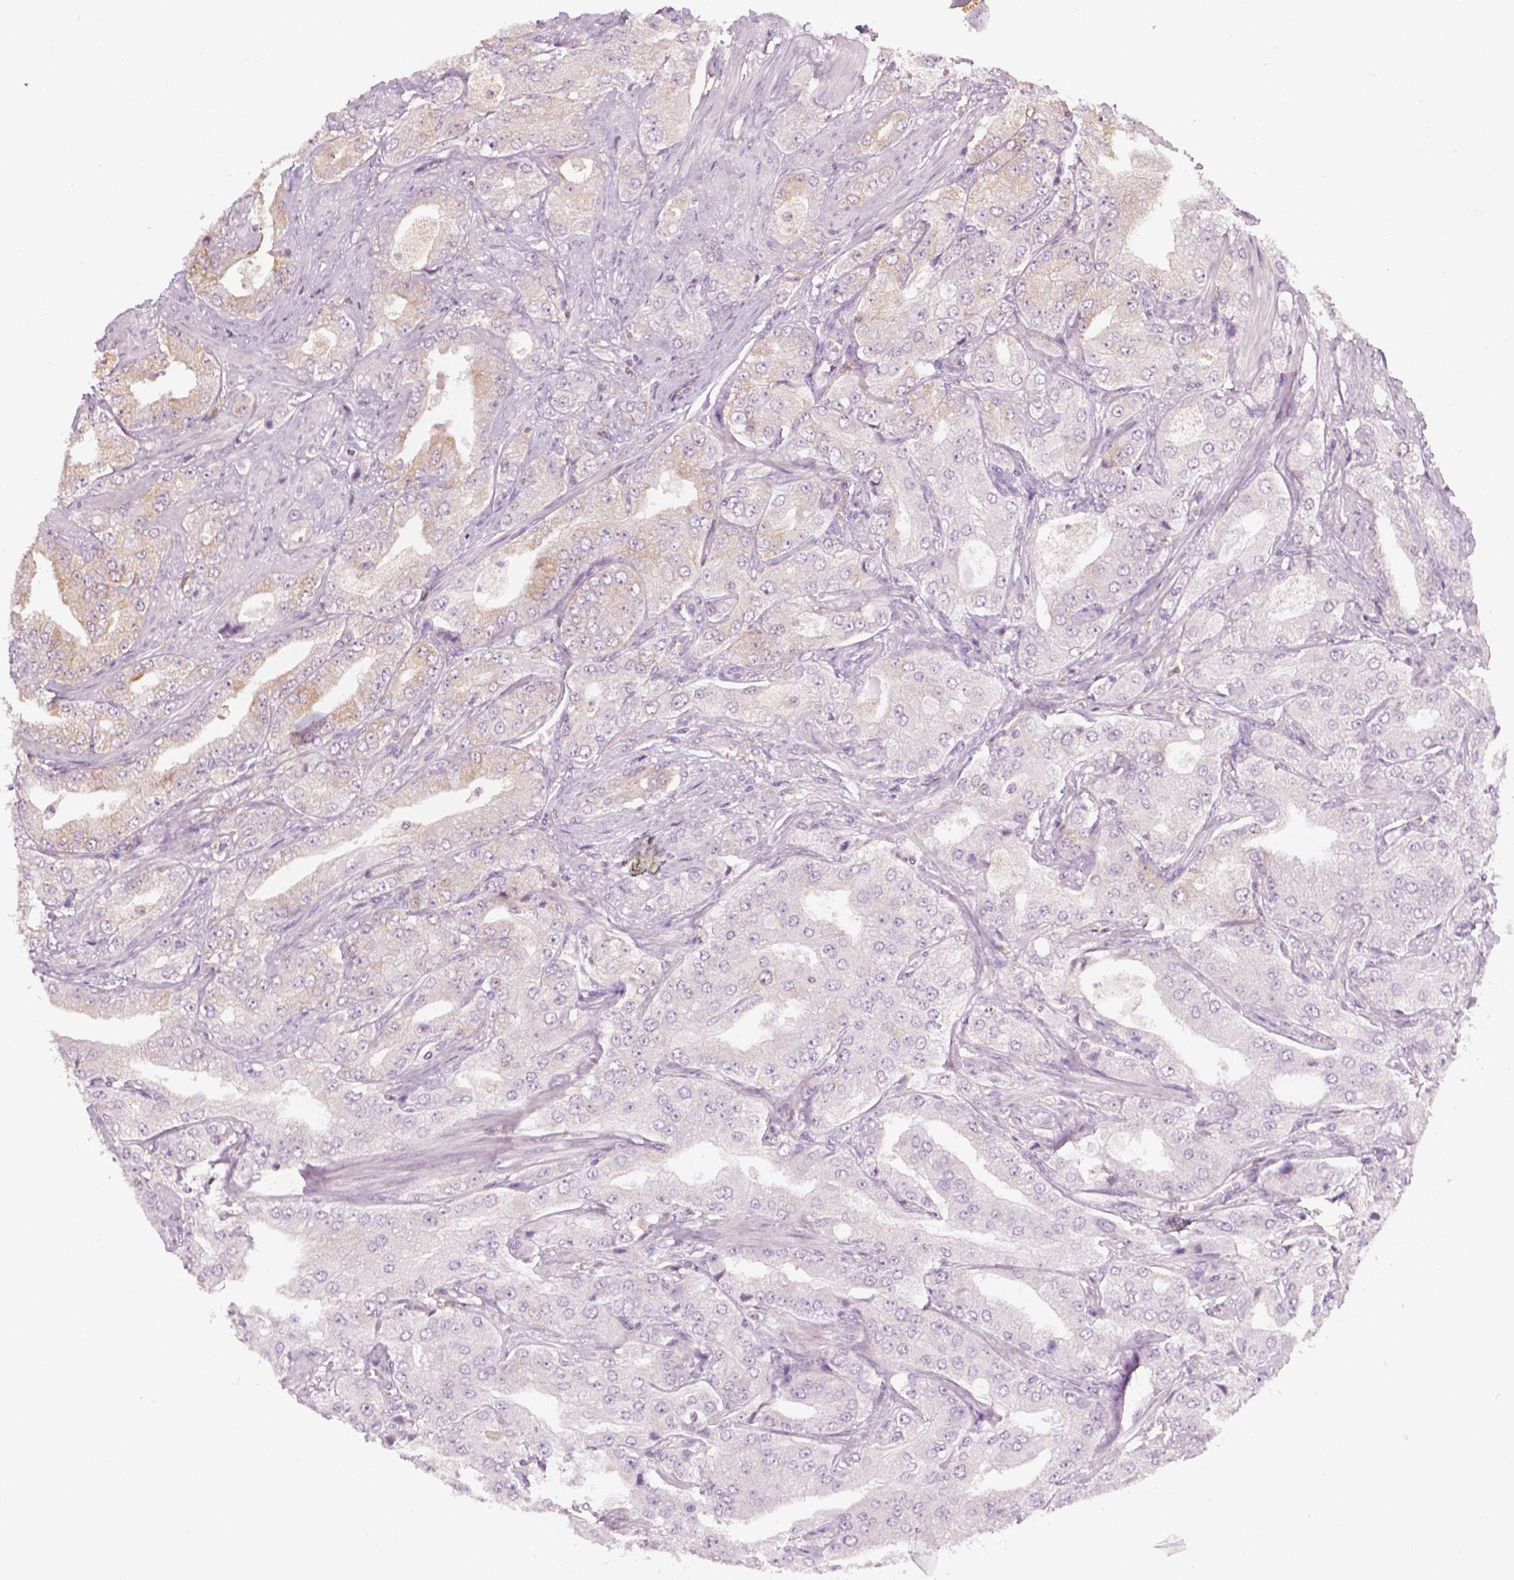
{"staining": {"intensity": "weak", "quantity": "<25%", "location": "cytoplasmic/membranous"}, "tissue": "prostate cancer", "cell_type": "Tumor cells", "image_type": "cancer", "snomed": [{"axis": "morphology", "description": "Adenocarcinoma, Low grade"}, {"axis": "topography", "description": "Prostate"}], "caption": "The IHC photomicrograph has no significant positivity in tumor cells of prostate cancer (adenocarcinoma (low-grade)) tissue. The staining is performed using DAB (3,3'-diaminobenzidine) brown chromogen with nuclei counter-stained in using hematoxylin.", "gene": "SHMT1", "patient": {"sex": "male", "age": 60}}